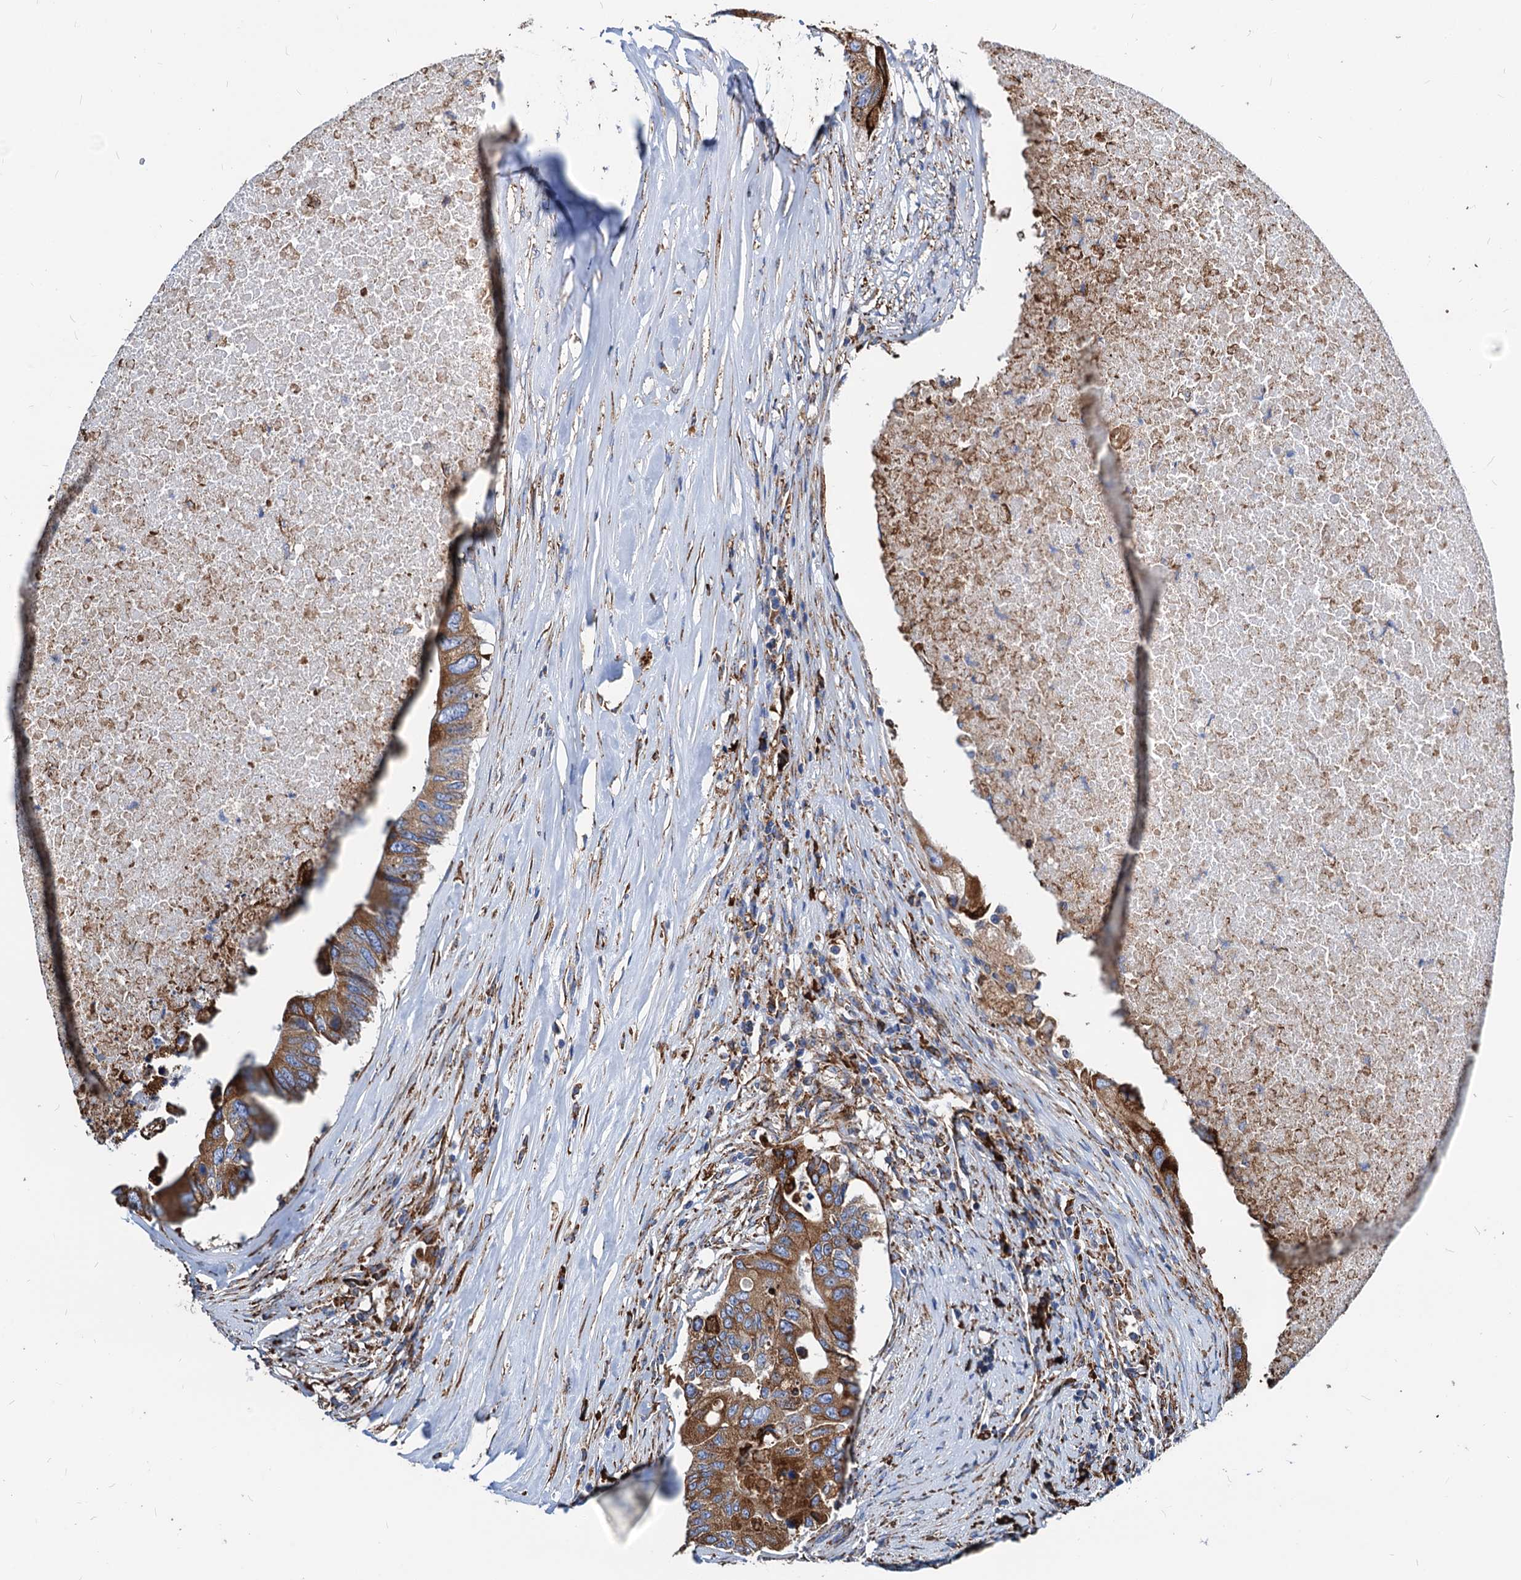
{"staining": {"intensity": "moderate", "quantity": ">75%", "location": "cytoplasmic/membranous"}, "tissue": "colorectal cancer", "cell_type": "Tumor cells", "image_type": "cancer", "snomed": [{"axis": "morphology", "description": "Adenocarcinoma, NOS"}, {"axis": "topography", "description": "Colon"}], "caption": "Human colorectal cancer stained with a protein marker displays moderate staining in tumor cells.", "gene": "HSPA5", "patient": {"sex": "male", "age": 71}}